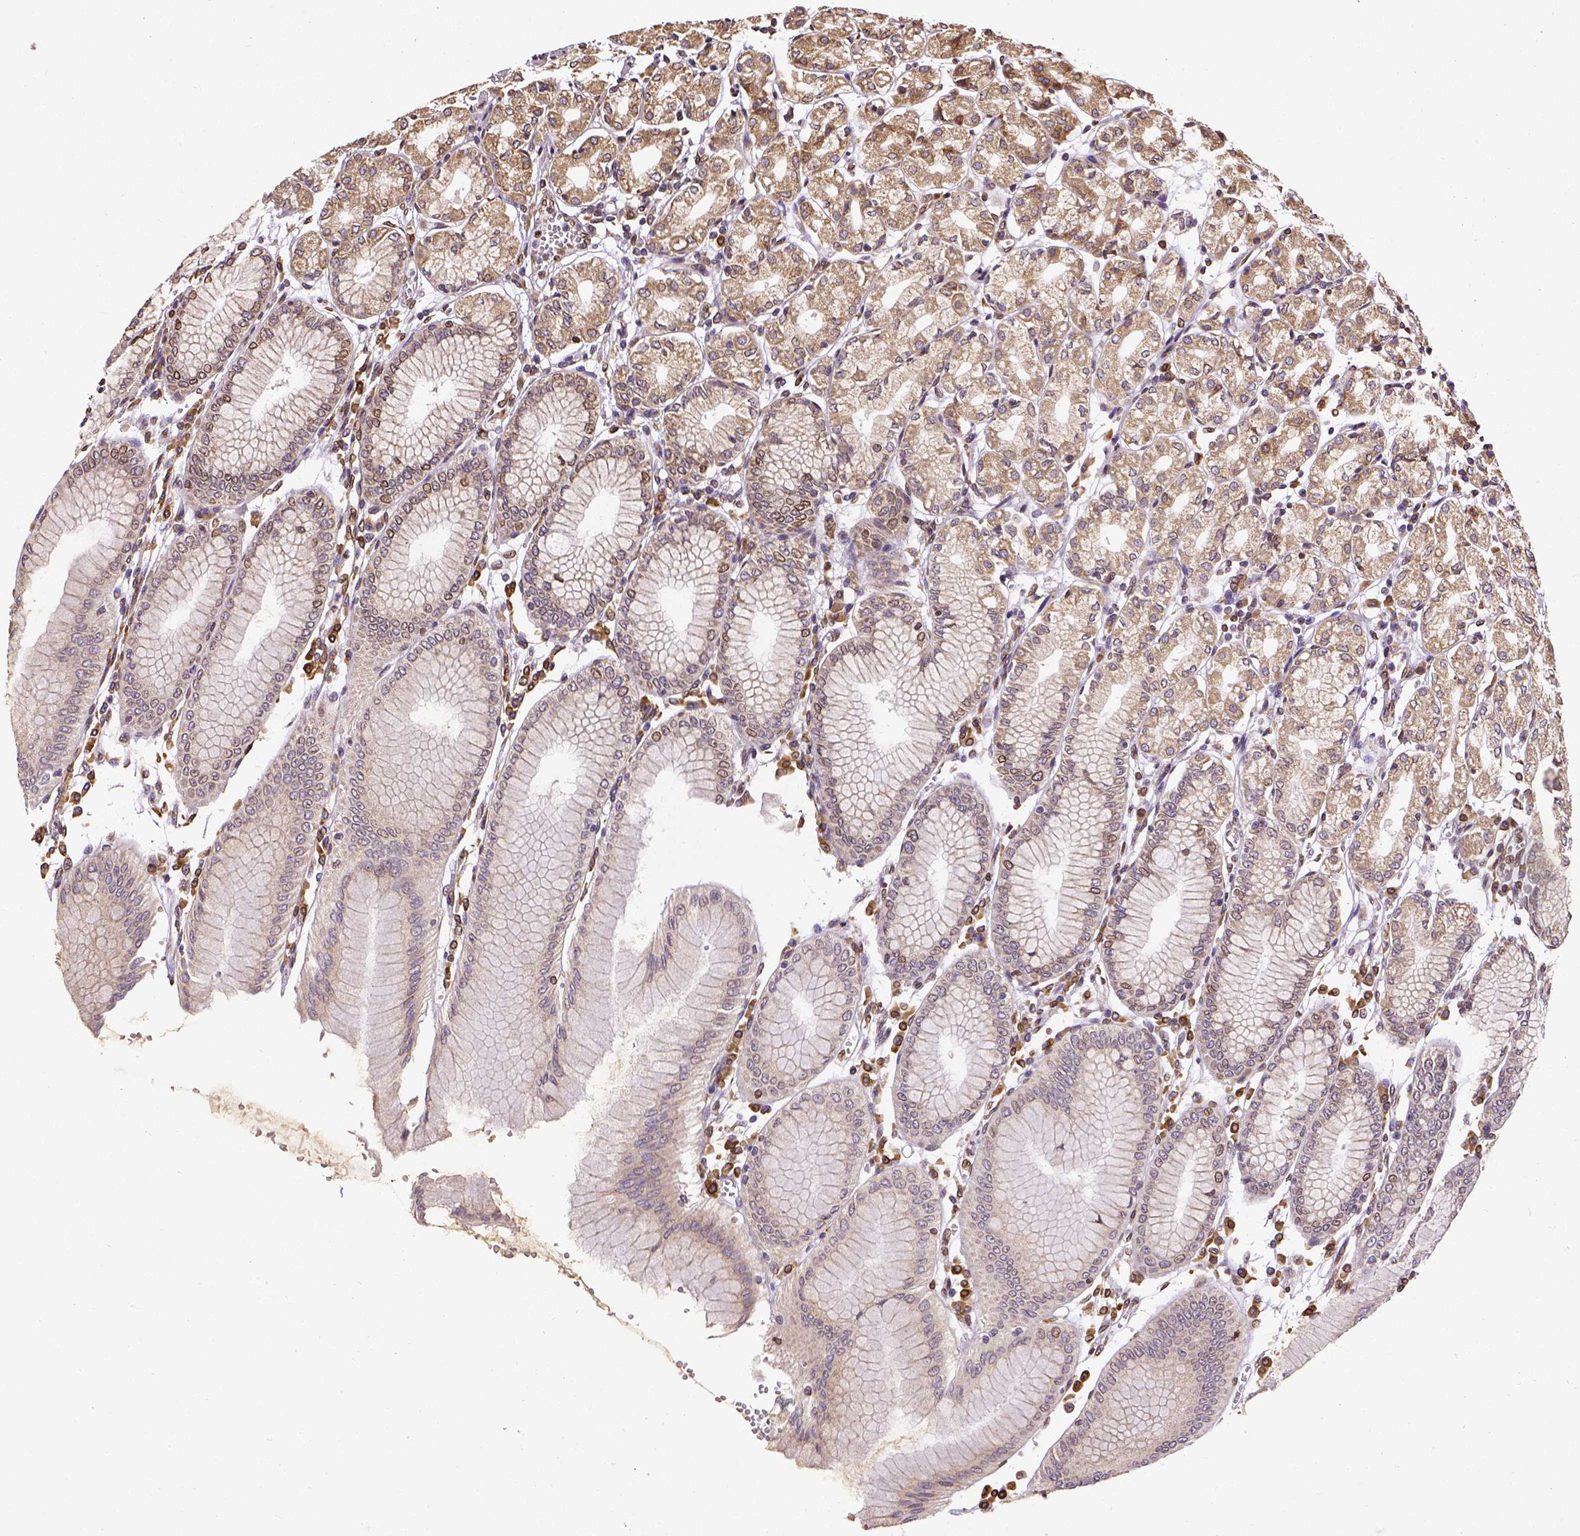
{"staining": {"intensity": "strong", "quantity": ">75%", "location": "cytoplasmic/membranous,nuclear"}, "tissue": "stomach", "cell_type": "Glandular cells", "image_type": "normal", "snomed": [{"axis": "morphology", "description": "Normal tissue, NOS"}, {"axis": "topography", "description": "Skeletal muscle"}, {"axis": "topography", "description": "Stomach"}], "caption": "Benign stomach exhibits strong cytoplasmic/membranous,nuclear positivity in about >75% of glandular cells Using DAB (3,3'-diaminobenzidine) (brown) and hematoxylin (blue) stains, captured at high magnification using brightfield microscopy..", "gene": "MTDH", "patient": {"sex": "female", "age": 57}}